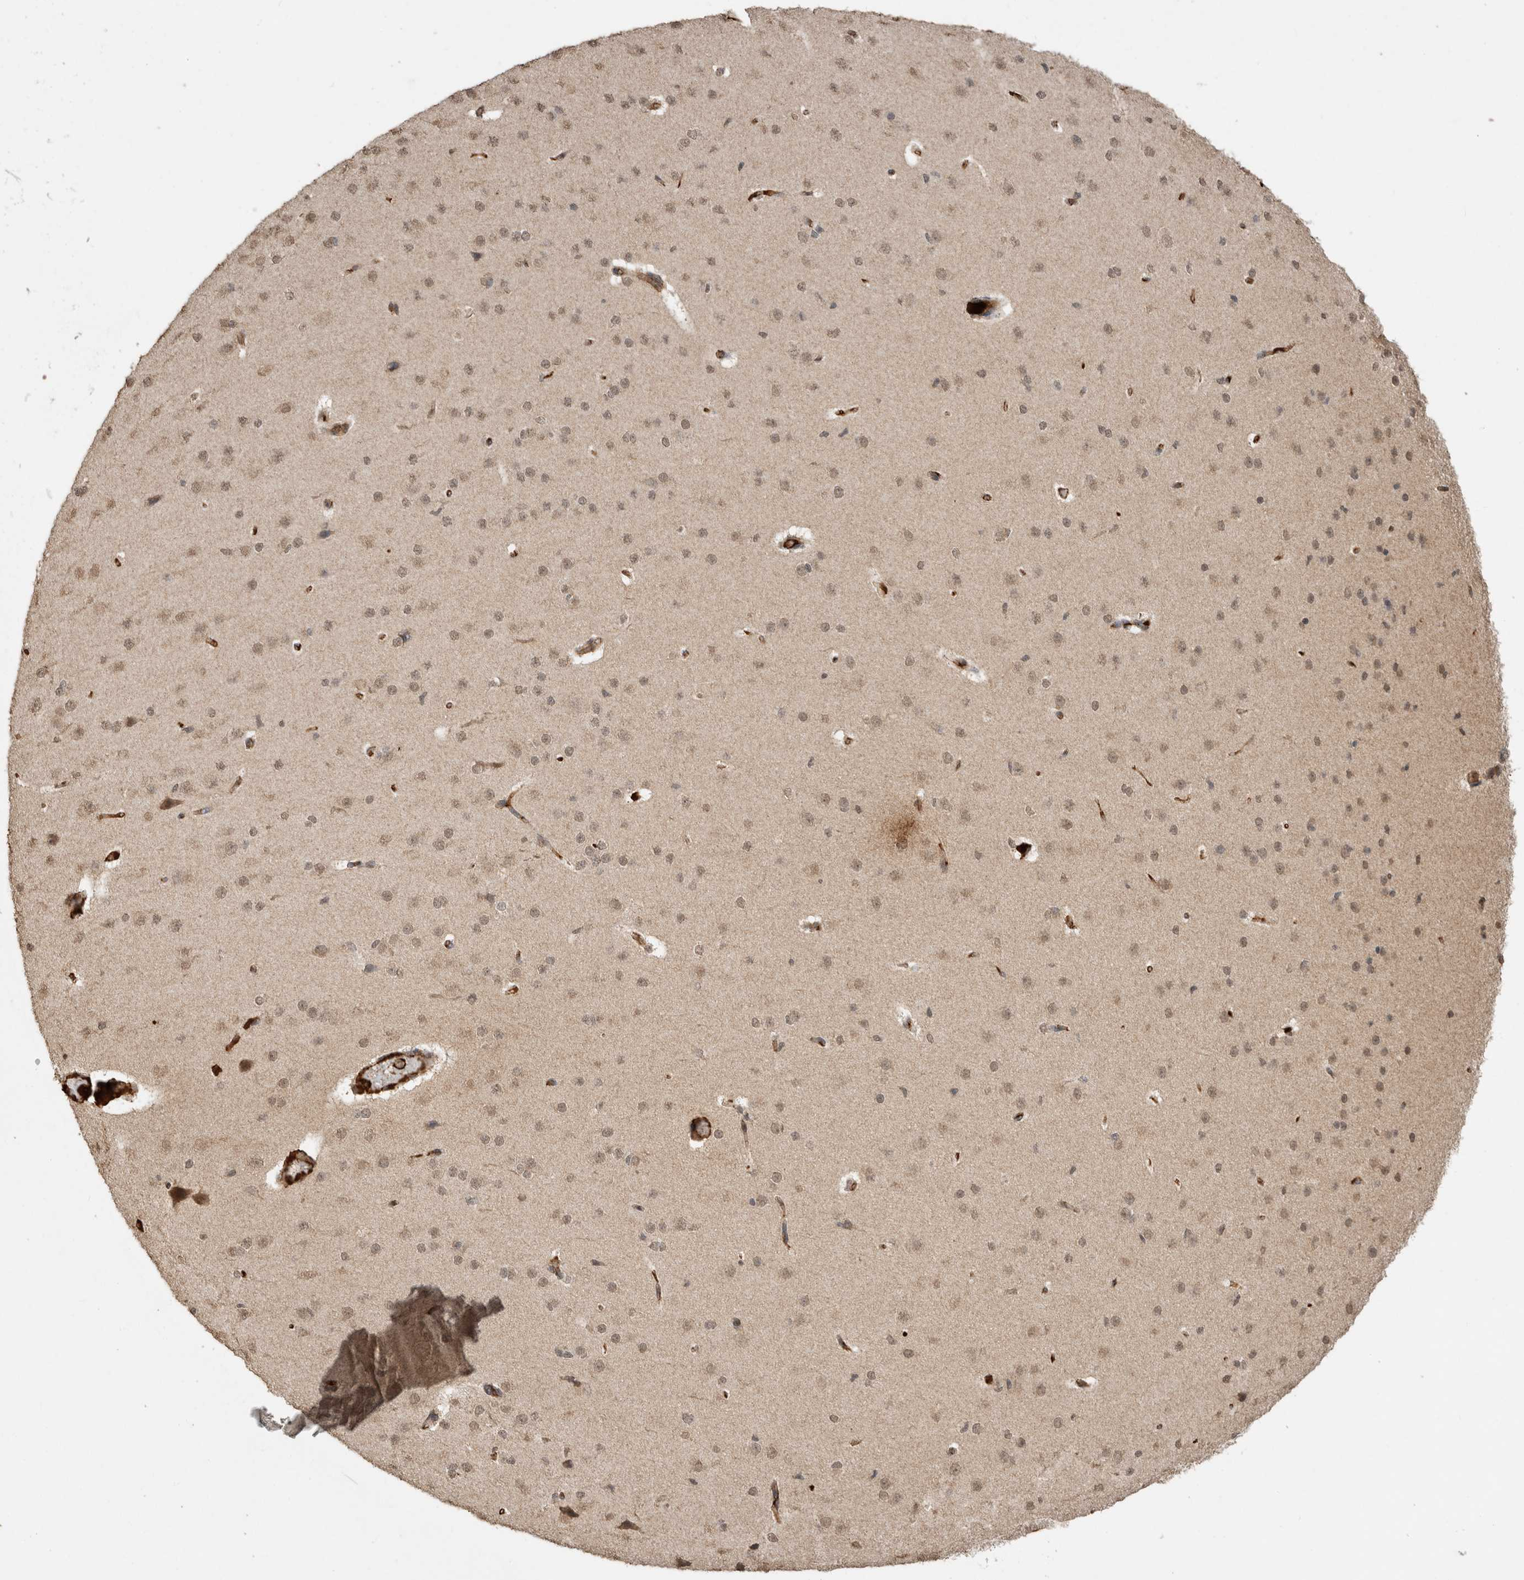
{"staining": {"intensity": "moderate", "quantity": "25%-75%", "location": "cytoplasmic/membranous"}, "tissue": "cerebral cortex", "cell_type": "Endothelial cells", "image_type": "normal", "snomed": [{"axis": "morphology", "description": "Normal tissue, NOS"}, {"axis": "morphology", "description": "Developmental malformation"}, {"axis": "topography", "description": "Cerebral cortex"}], "caption": "IHC of unremarkable cerebral cortex displays medium levels of moderate cytoplasmic/membranous staining in about 25%-75% of endothelial cells. (IHC, brightfield microscopy, high magnification).", "gene": "FAM3A", "patient": {"sex": "female", "age": 30}}